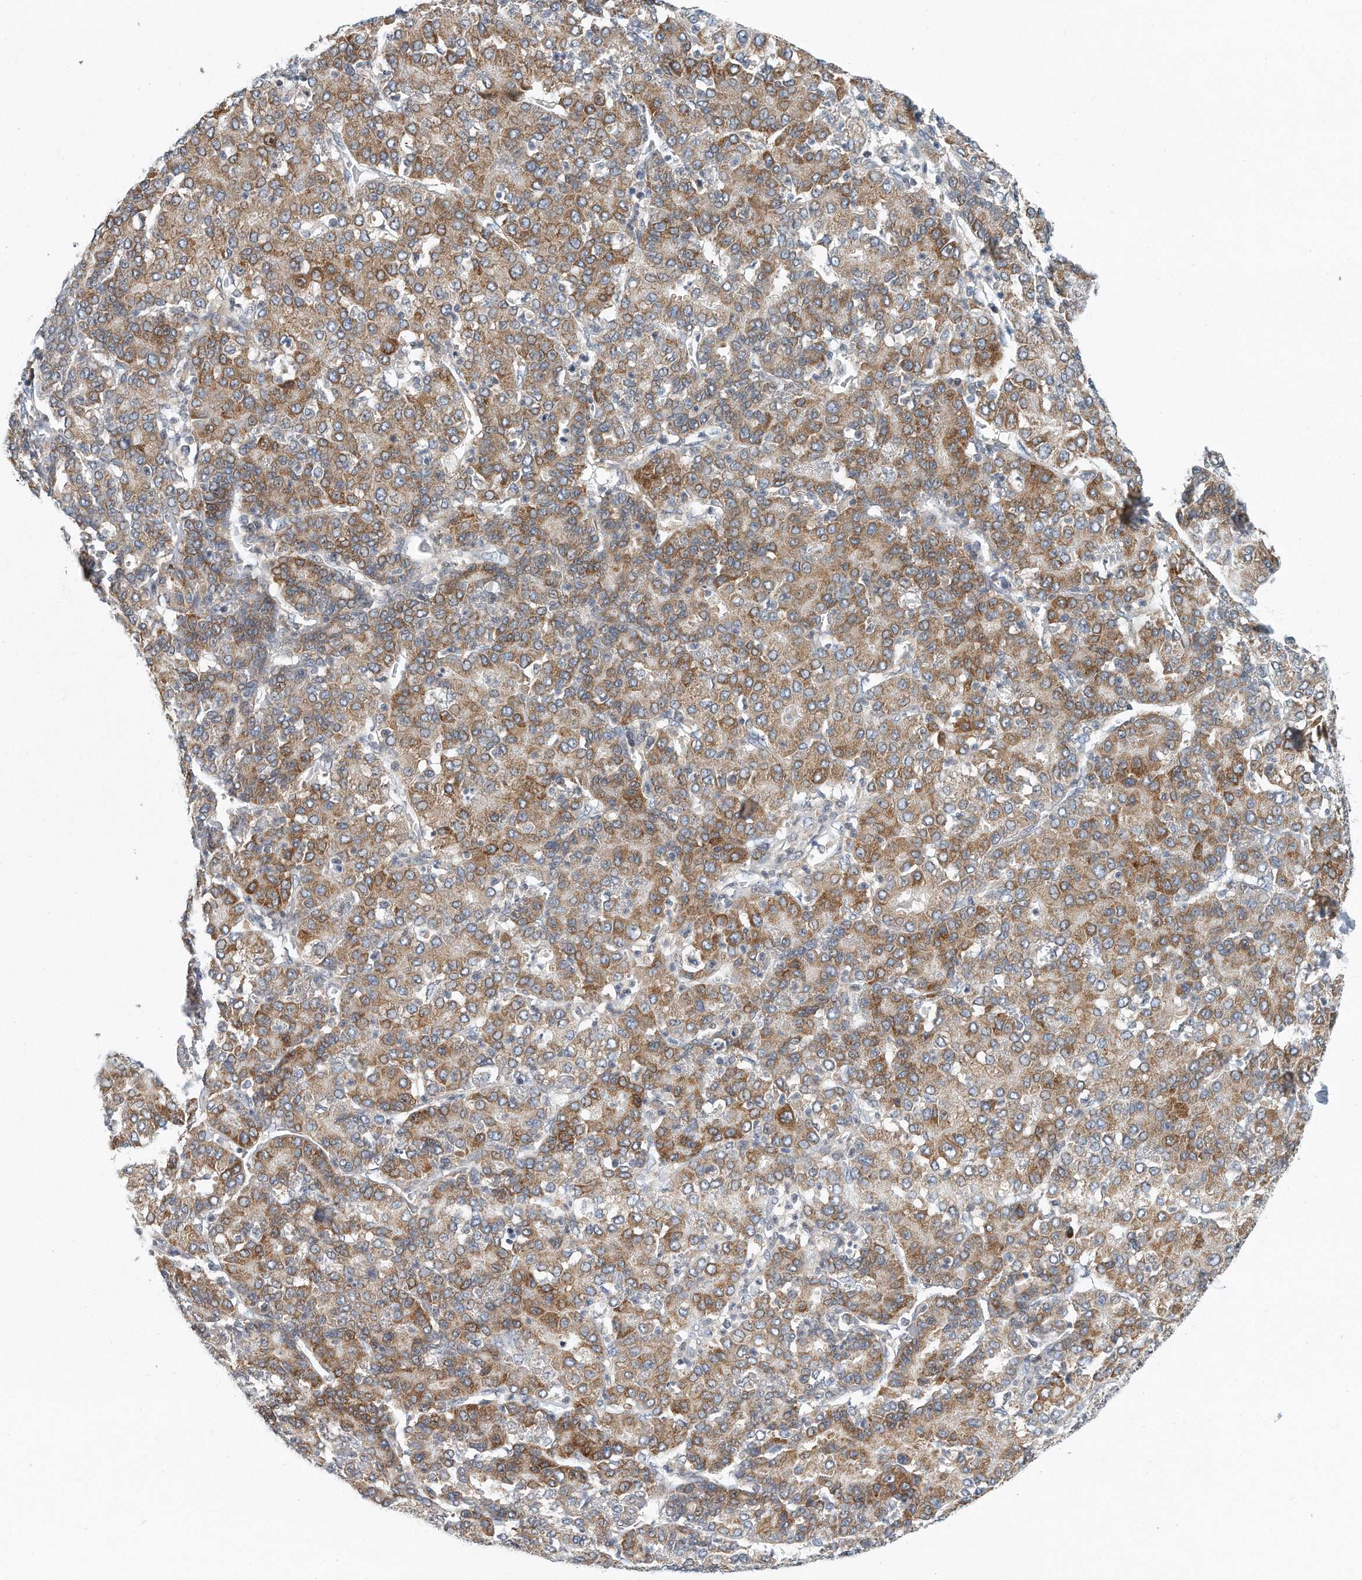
{"staining": {"intensity": "moderate", "quantity": ">75%", "location": "cytoplasmic/membranous"}, "tissue": "liver cancer", "cell_type": "Tumor cells", "image_type": "cancer", "snomed": [{"axis": "morphology", "description": "Carcinoma, Hepatocellular, NOS"}, {"axis": "topography", "description": "Liver"}], "caption": "Immunohistochemical staining of human liver cancer (hepatocellular carcinoma) displays moderate cytoplasmic/membranous protein staining in approximately >75% of tumor cells.", "gene": "VLDLR", "patient": {"sex": "male", "age": 65}}